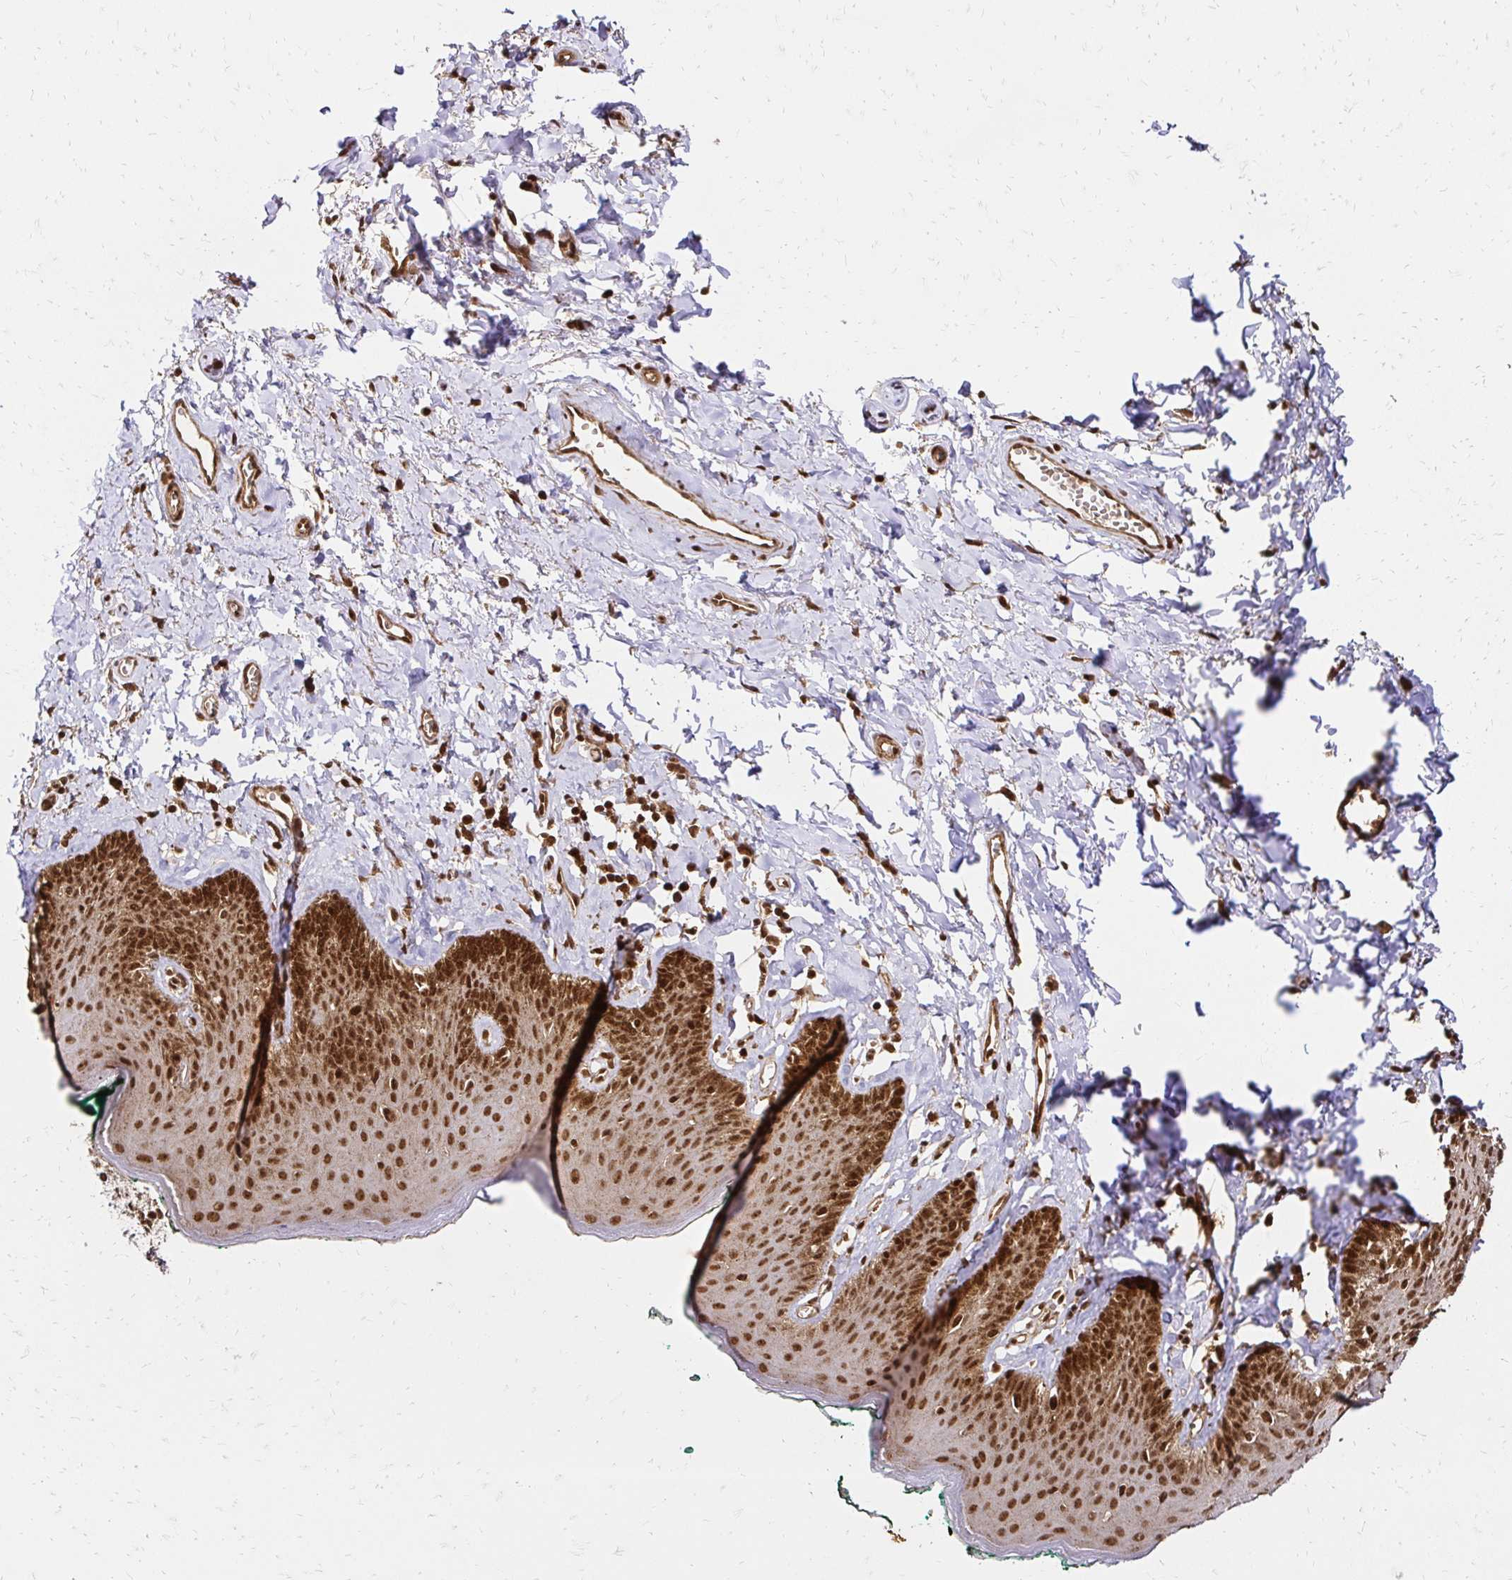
{"staining": {"intensity": "strong", "quantity": ">75%", "location": "cytoplasmic/membranous,nuclear"}, "tissue": "skin", "cell_type": "Epidermal cells", "image_type": "normal", "snomed": [{"axis": "morphology", "description": "Normal tissue, NOS"}, {"axis": "topography", "description": "Vulva"}, {"axis": "topography", "description": "Peripheral nerve tissue"}], "caption": "Immunohistochemical staining of normal skin displays high levels of strong cytoplasmic/membranous,nuclear positivity in about >75% of epidermal cells.", "gene": "GLYR1", "patient": {"sex": "female", "age": 66}}